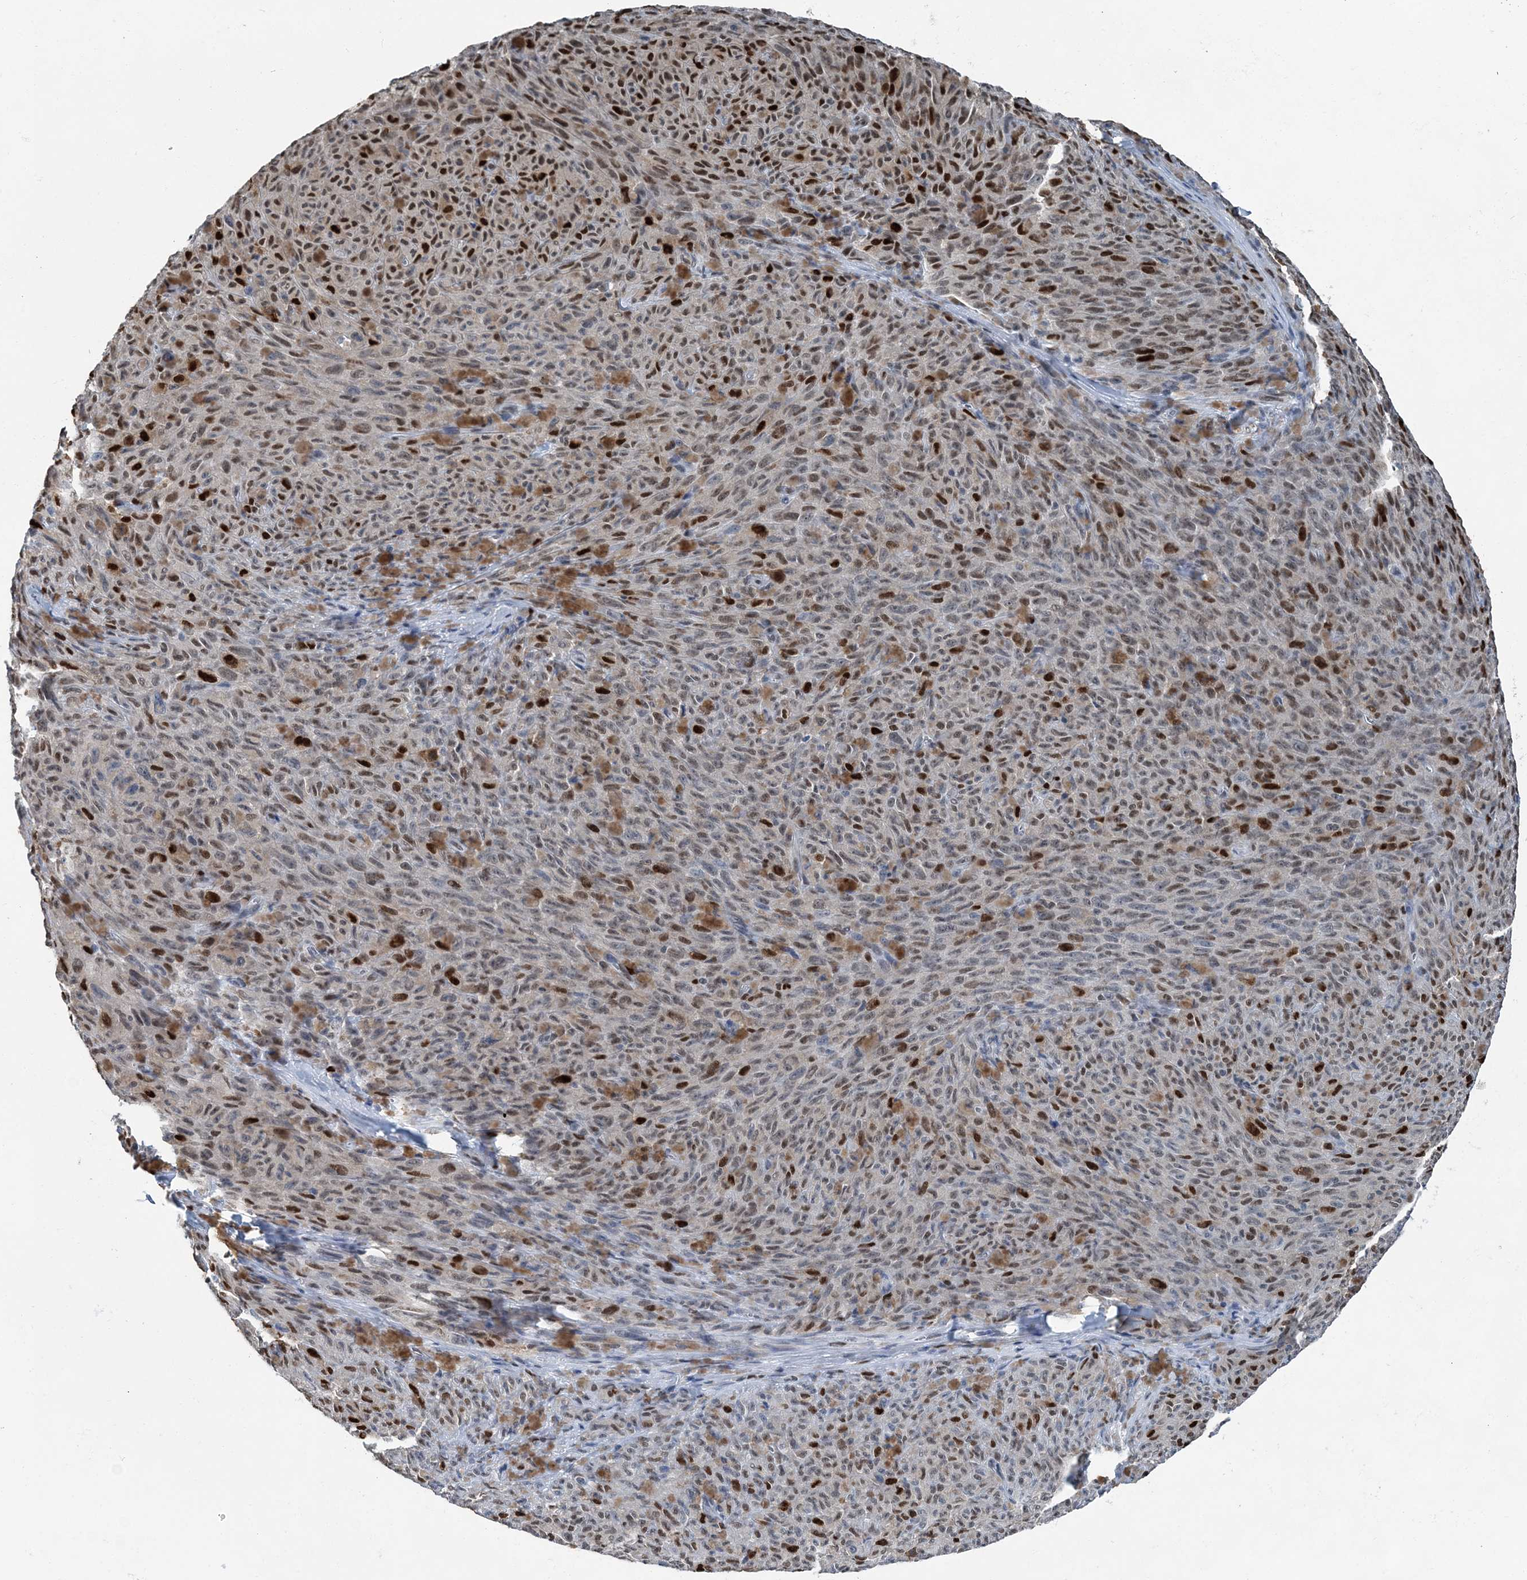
{"staining": {"intensity": "moderate", "quantity": "25%-75%", "location": "nuclear"}, "tissue": "melanoma", "cell_type": "Tumor cells", "image_type": "cancer", "snomed": [{"axis": "morphology", "description": "Malignant melanoma, NOS"}, {"axis": "topography", "description": "Skin"}], "caption": "A photomicrograph of malignant melanoma stained for a protein exhibits moderate nuclear brown staining in tumor cells.", "gene": "HAT1", "patient": {"sex": "female", "age": 82}}